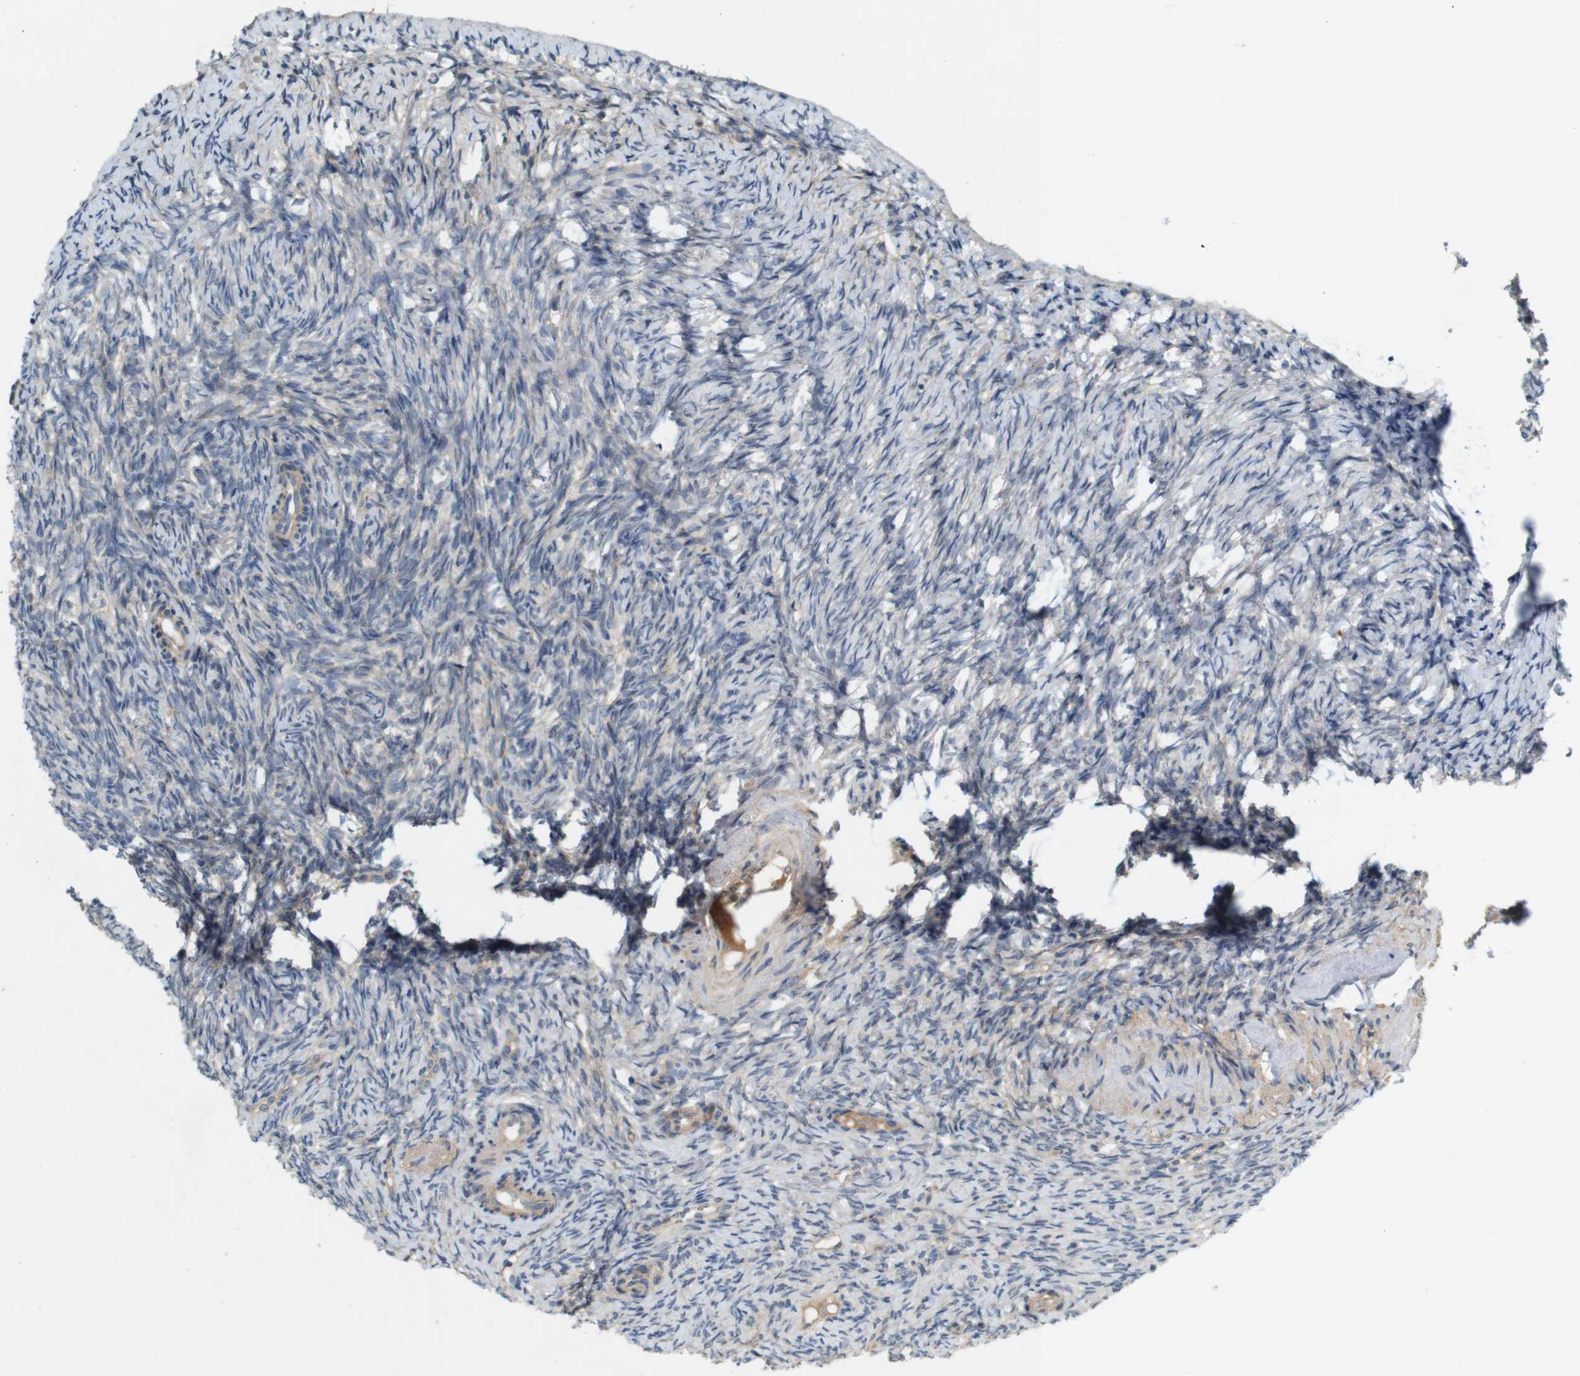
{"staining": {"intensity": "weak", "quantity": "25%-75%", "location": "cytoplasmic/membranous"}, "tissue": "ovary", "cell_type": "Ovarian stroma cells", "image_type": "normal", "snomed": [{"axis": "morphology", "description": "Normal tissue, NOS"}, {"axis": "topography", "description": "Ovary"}], "caption": "Ovarian stroma cells display weak cytoplasmic/membranous staining in about 25%-75% of cells in normal ovary. (Stains: DAB in brown, nuclei in blue, Microscopy: brightfield microscopy at high magnification).", "gene": "PVR", "patient": {"sex": "female", "age": 41}}